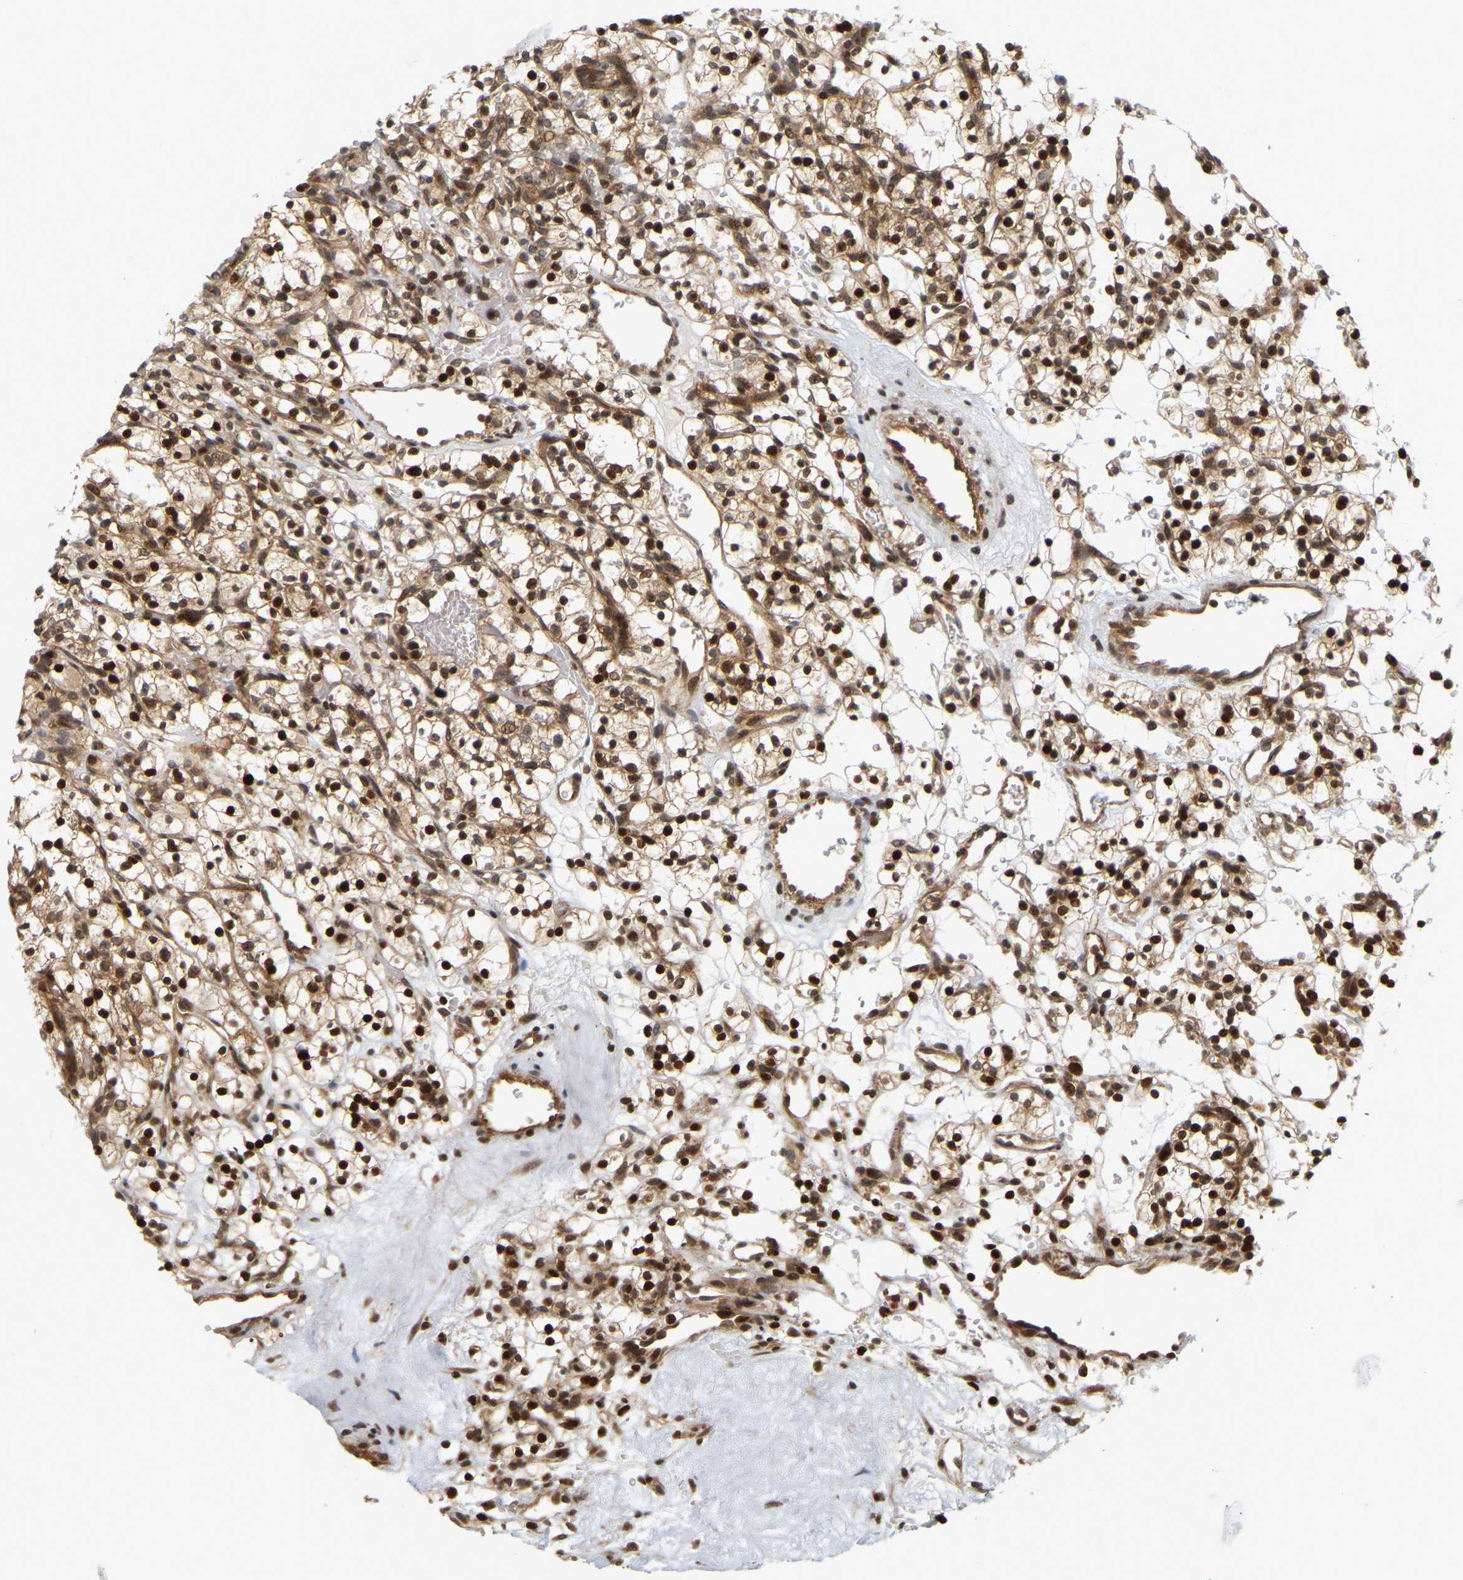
{"staining": {"intensity": "strong", "quantity": ">75%", "location": "cytoplasmic/membranous,nuclear"}, "tissue": "renal cancer", "cell_type": "Tumor cells", "image_type": "cancer", "snomed": [{"axis": "morphology", "description": "Adenocarcinoma, NOS"}, {"axis": "topography", "description": "Kidney"}], "caption": "A photomicrograph showing strong cytoplasmic/membranous and nuclear staining in approximately >75% of tumor cells in renal adenocarcinoma, as visualized by brown immunohistochemical staining.", "gene": "NFE2L2", "patient": {"sex": "female", "age": 57}}